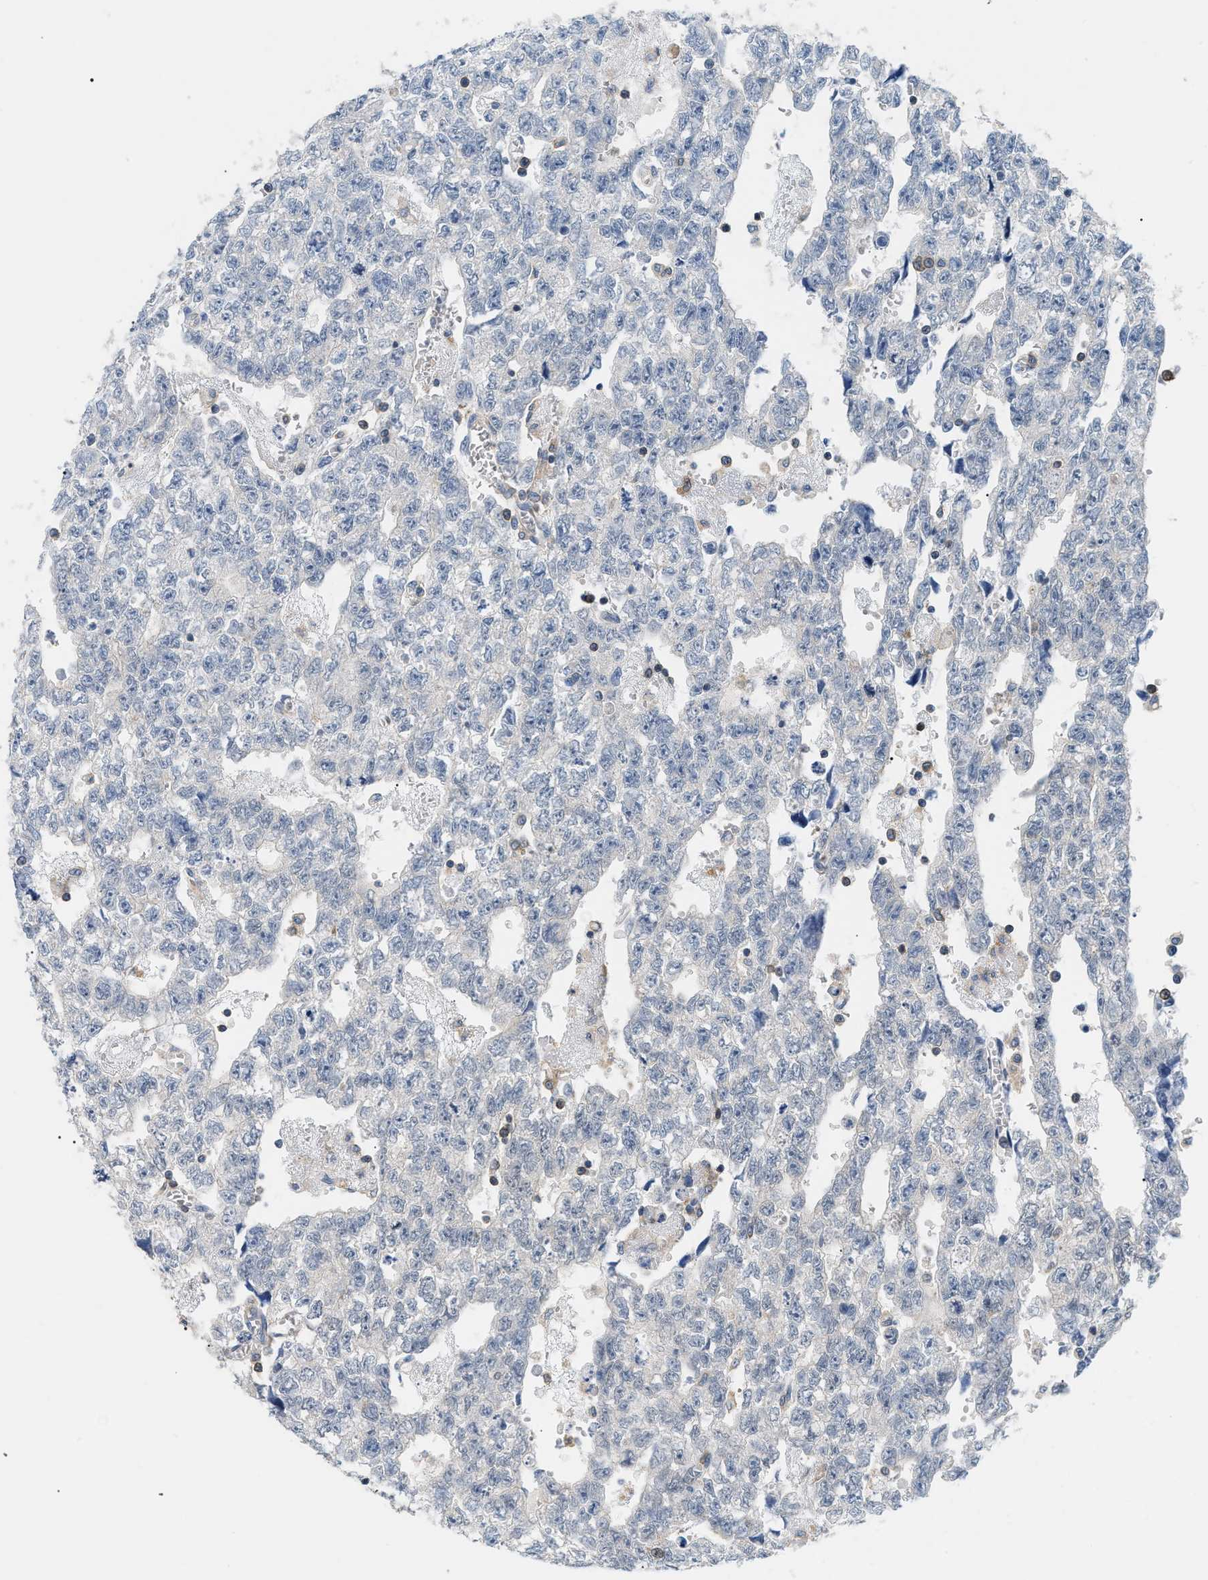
{"staining": {"intensity": "negative", "quantity": "none", "location": "none"}, "tissue": "testis cancer", "cell_type": "Tumor cells", "image_type": "cancer", "snomed": [{"axis": "morphology", "description": "Seminoma, NOS"}, {"axis": "morphology", "description": "Carcinoma, Embryonal, NOS"}, {"axis": "topography", "description": "Testis"}], "caption": "This is an IHC photomicrograph of testis seminoma. There is no expression in tumor cells.", "gene": "INPP5D", "patient": {"sex": "male", "age": 38}}